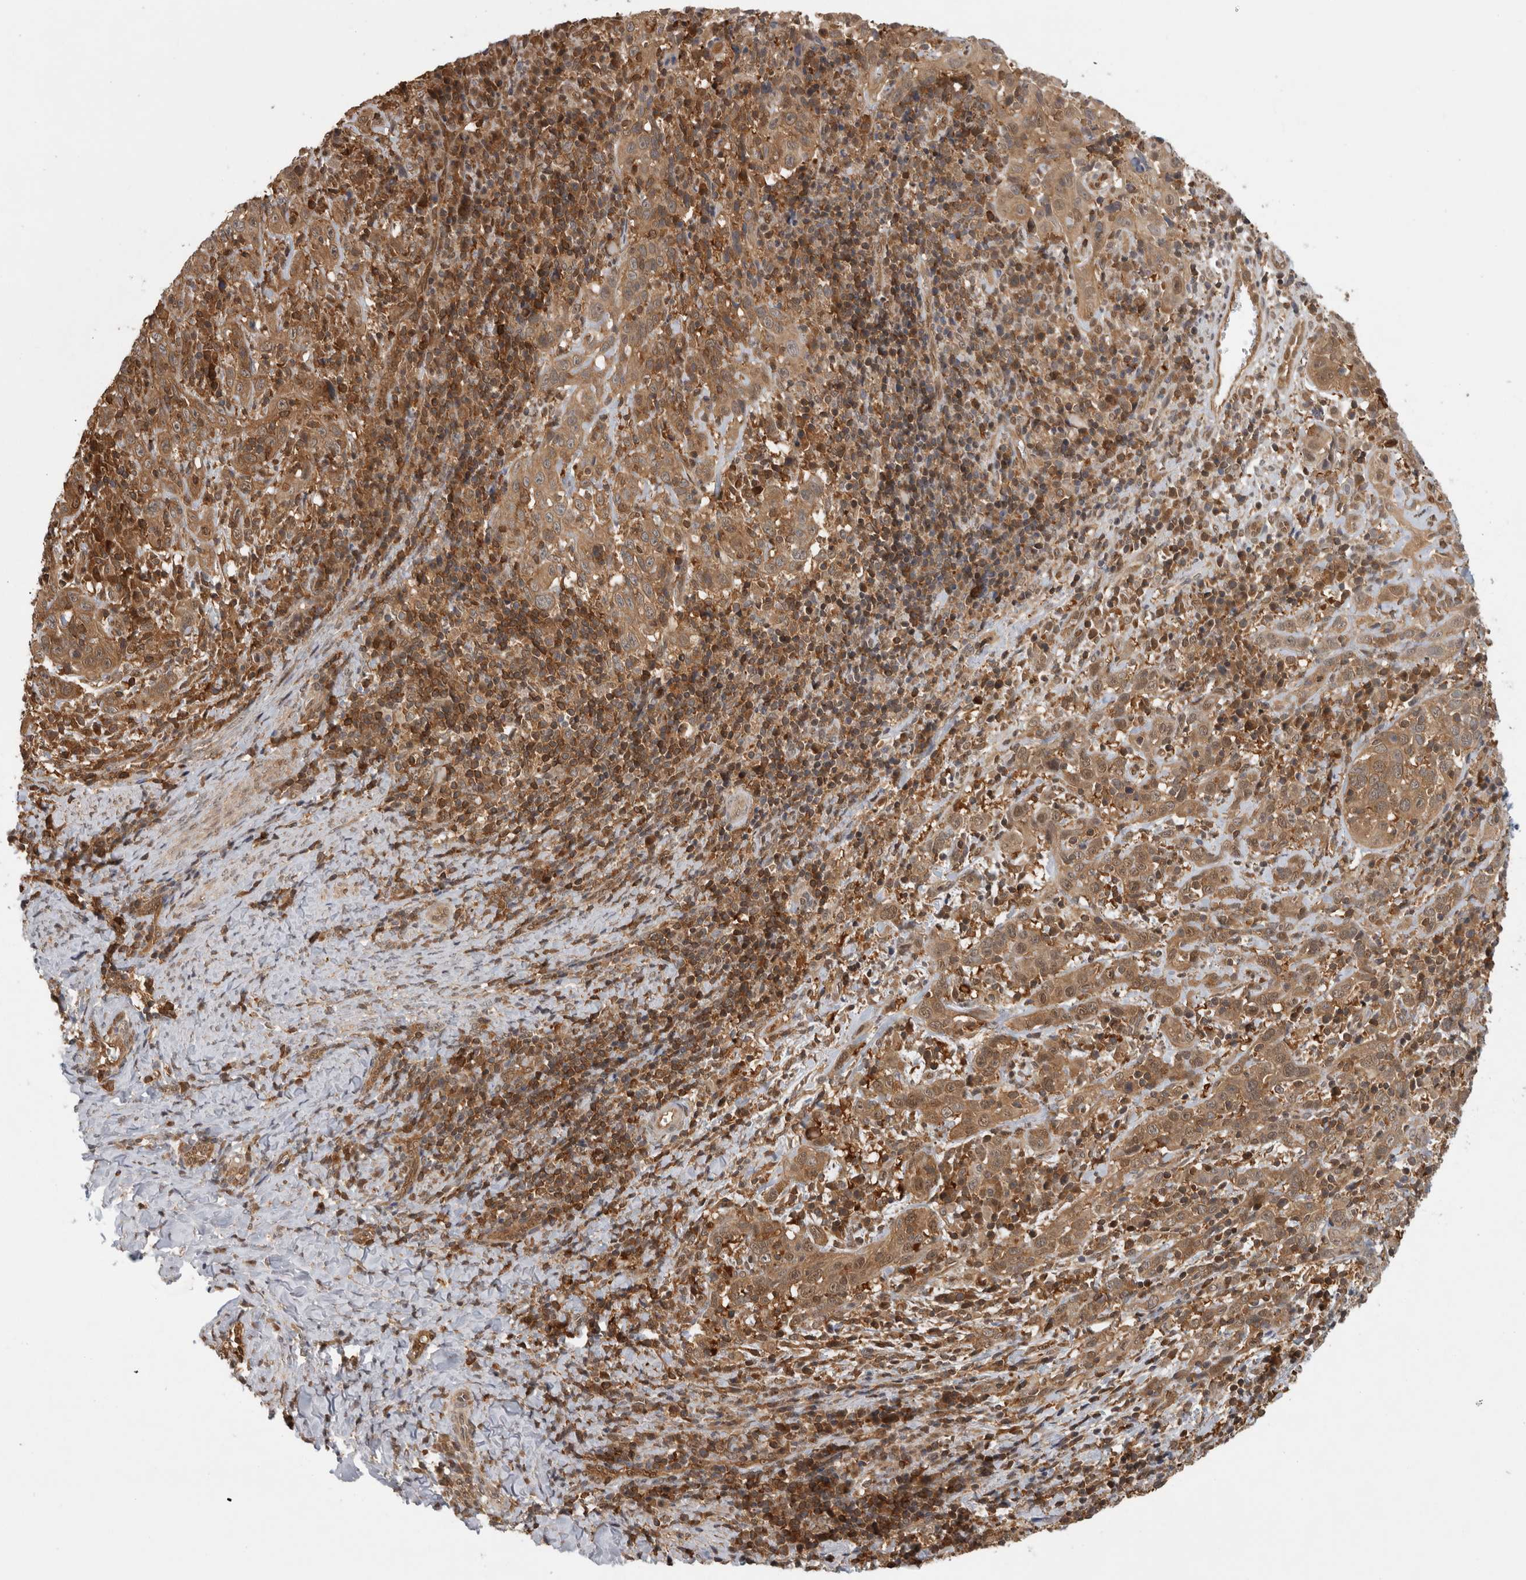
{"staining": {"intensity": "moderate", "quantity": ">75%", "location": "cytoplasmic/membranous"}, "tissue": "cervical cancer", "cell_type": "Tumor cells", "image_type": "cancer", "snomed": [{"axis": "morphology", "description": "Squamous cell carcinoma, NOS"}, {"axis": "topography", "description": "Cervix"}], "caption": "Cervical cancer was stained to show a protein in brown. There is medium levels of moderate cytoplasmic/membranous expression in about >75% of tumor cells. Immunohistochemistry (ihc) stains the protein of interest in brown and the nuclei are stained blue.", "gene": "ASTN2", "patient": {"sex": "female", "age": 46}}